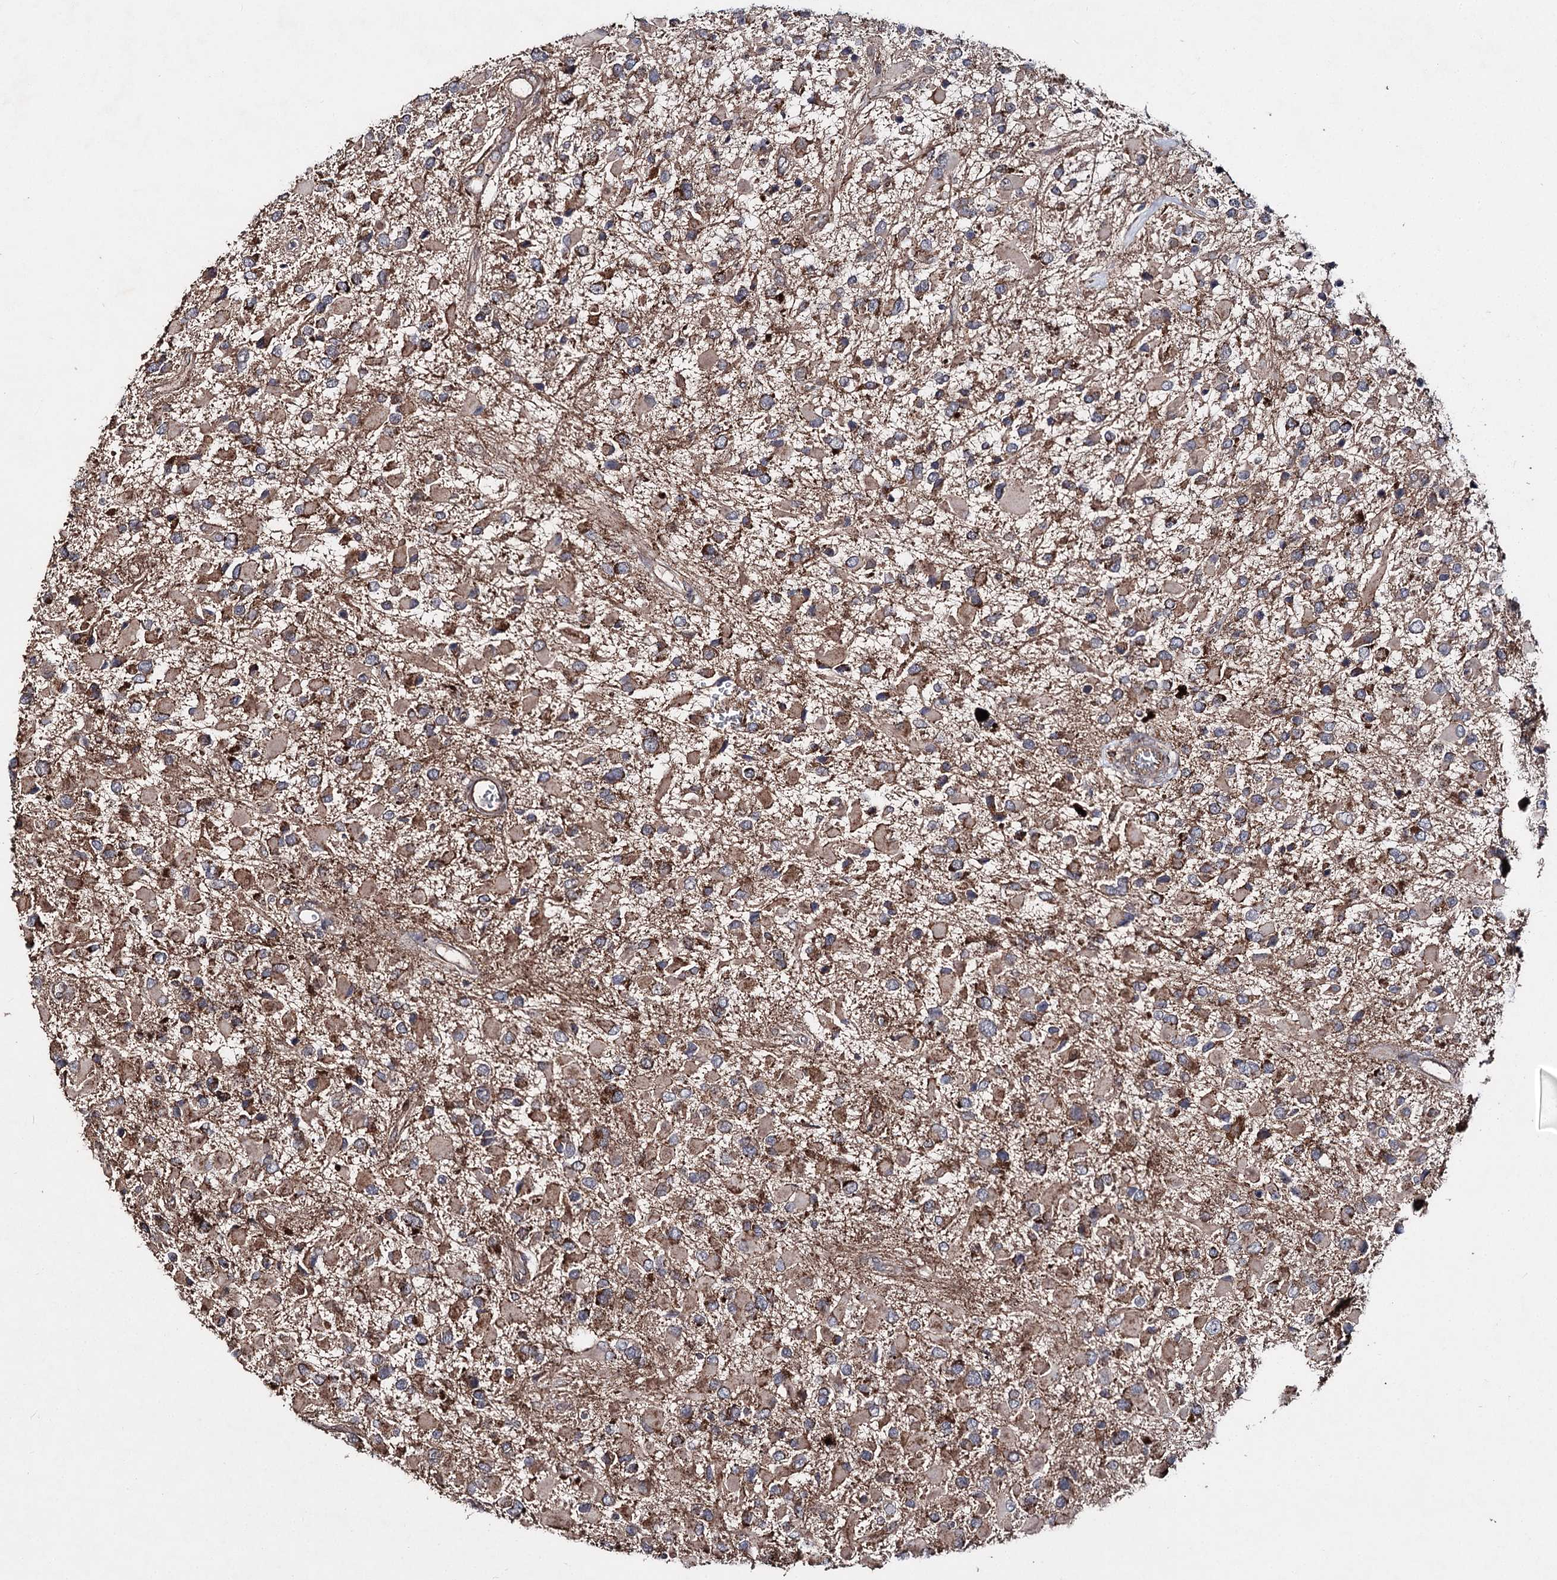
{"staining": {"intensity": "moderate", "quantity": "25%-75%", "location": "cytoplasmic/membranous"}, "tissue": "glioma", "cell_type": "Tumor cells", "image_type": "cancer", "snomed": [{"axis": "morphology", "description": "Glioma, malignant, High grade"}, {"axis": "topography", "description": "Brain"}], "caption": "A histopathology image of human malignant high-grade glioma stained for a protein shows moderate cytoplasmic/membranous brown staining in tumor cells. (DAB IHC with brightfield microscopy, high magnification).", "gene": "MINDY3", "patient": {"sex": "male", "age": 53}}